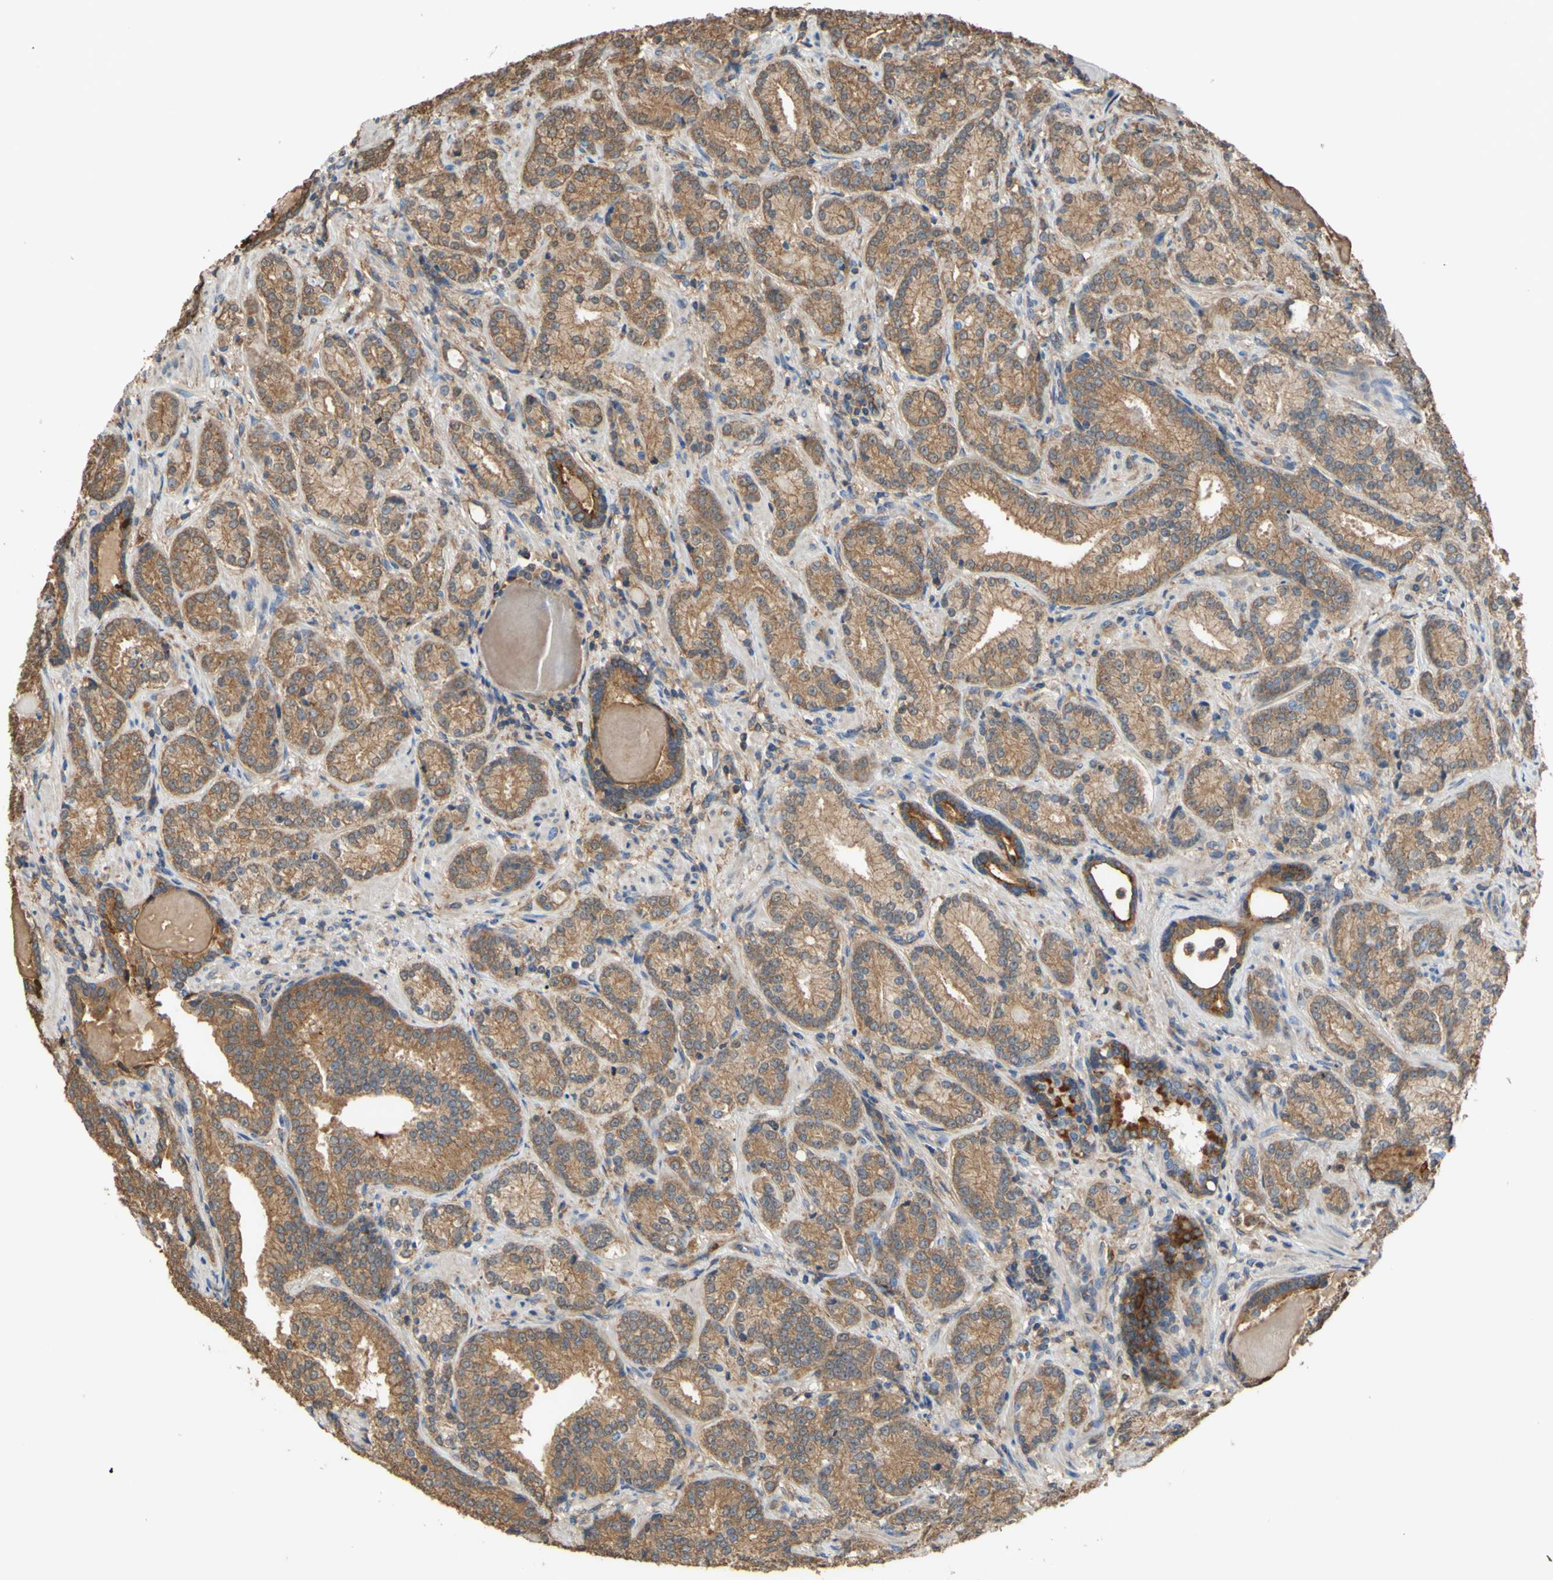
{"staining": {"intensity": "strong", "quantity": ">75%", "location": "cytoplasmic/membranous"}, "tissue": "prostate cancer", "cell_type": "Tumor cells", "image_type": "cancer", "snomed": [{"axis": "morphology", "description": "Adenocarcinoma, High grade"}, {"axis": "topography", "description": "Prostate"}], "caption": "IHC (DAB (3,3'-diaminobenzidine)) staining of prostate cancer (high-grade adenocarcinoma) shows strong cytoplasmic/membranous protein positivity in approximately >75% of tumor cells.", "gene": "CTTN", "patient": {"sex": "male", "age": 61}}